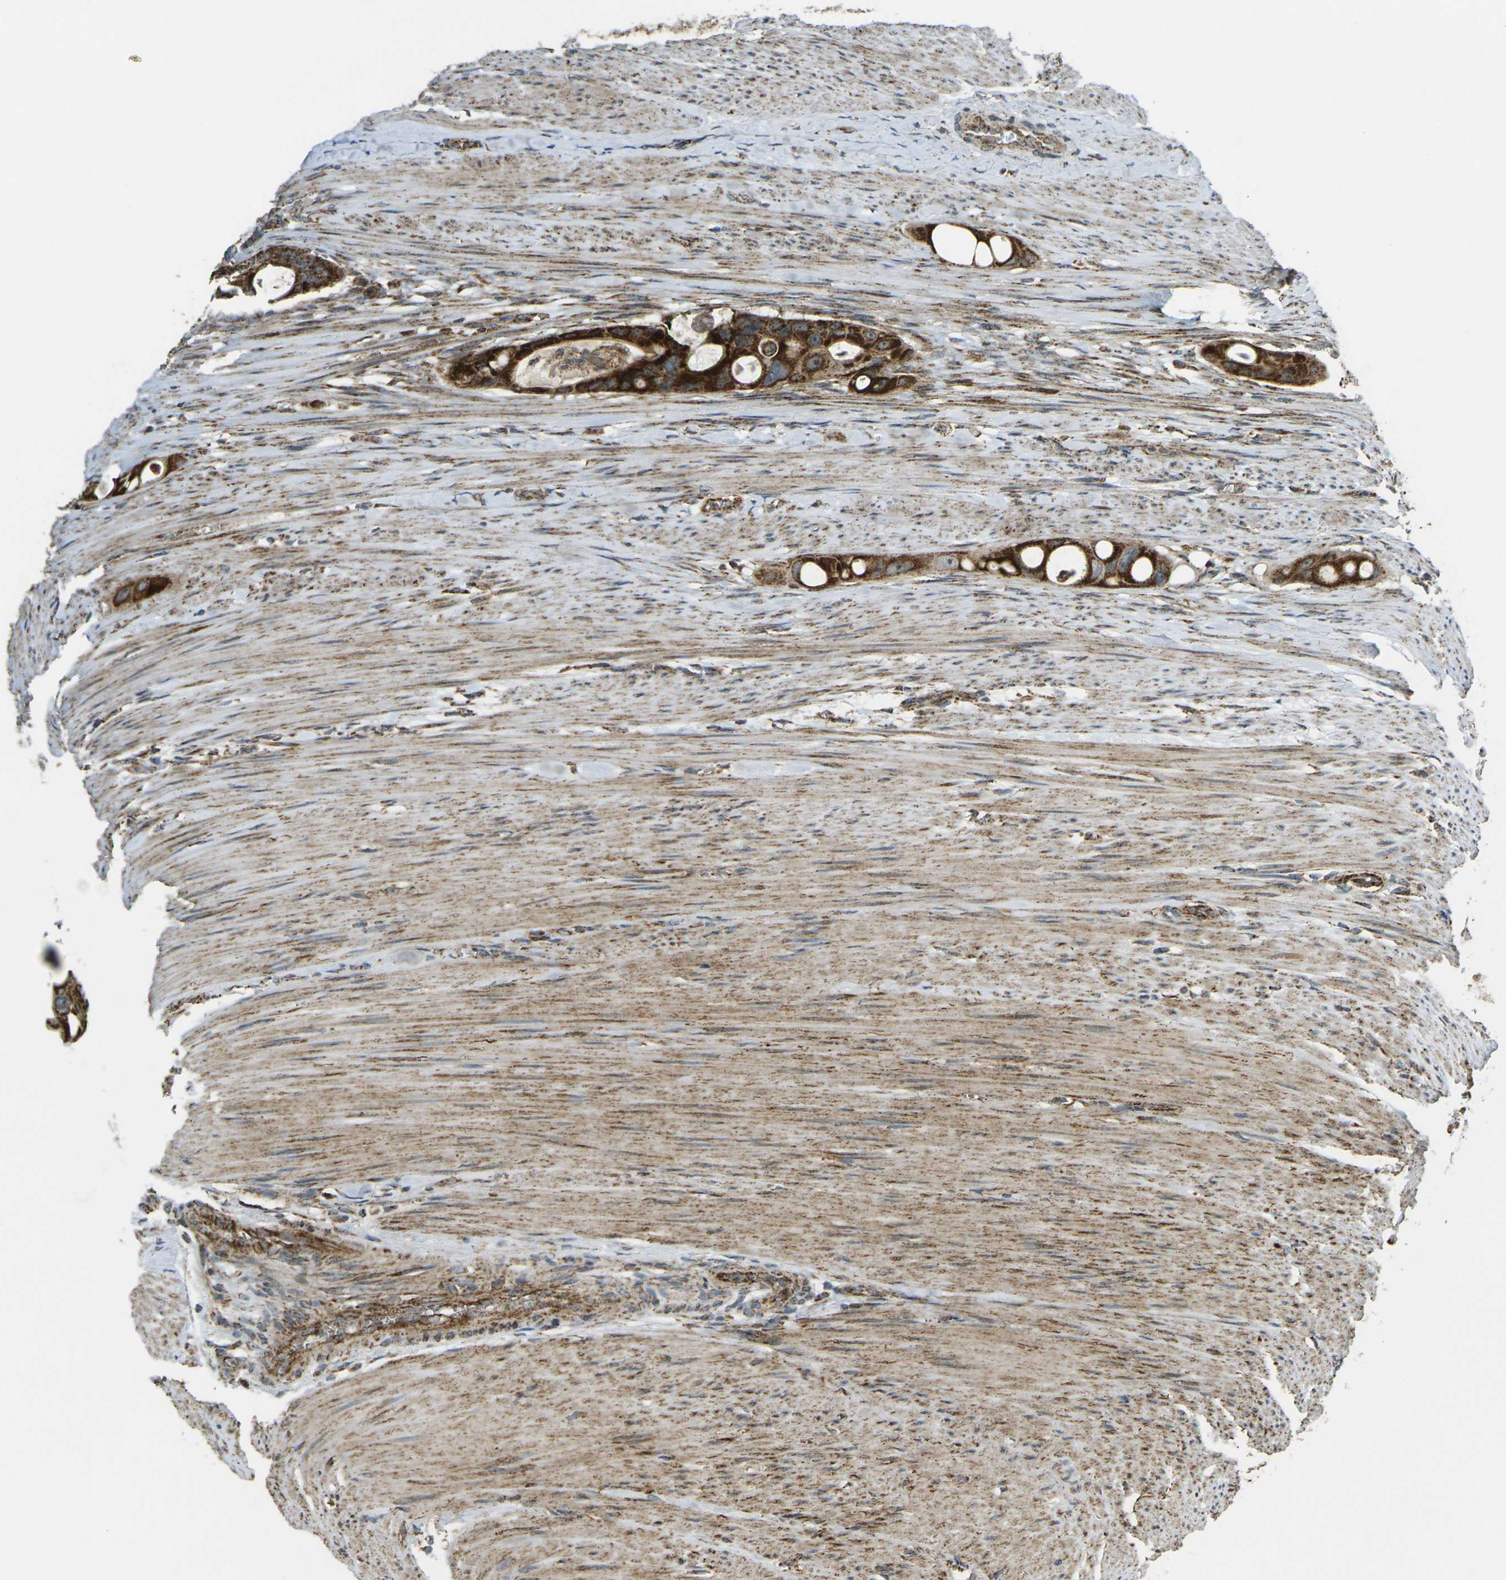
{"staining": {"intensity": "strong", "quantity": ">75%", "location": "cytoplasmic/membranous"}, "tissue": "colorectal cancer", "cell_type": "Tumor cells", "image_type": "cancer", "snomed": [{"axis": "morphology", "description": "Adenocarcinoma, NOS"}, {"axis": "topography", "description": "Colon"}], "caption": "A high amount of strong cytoplasmic/membranous positivity is present in approximately >75% of tumor cells in colorectal adenocarcinoma tissue.", "gene": "IGF1R", "patient": {"sex": "female", "age": 57}}